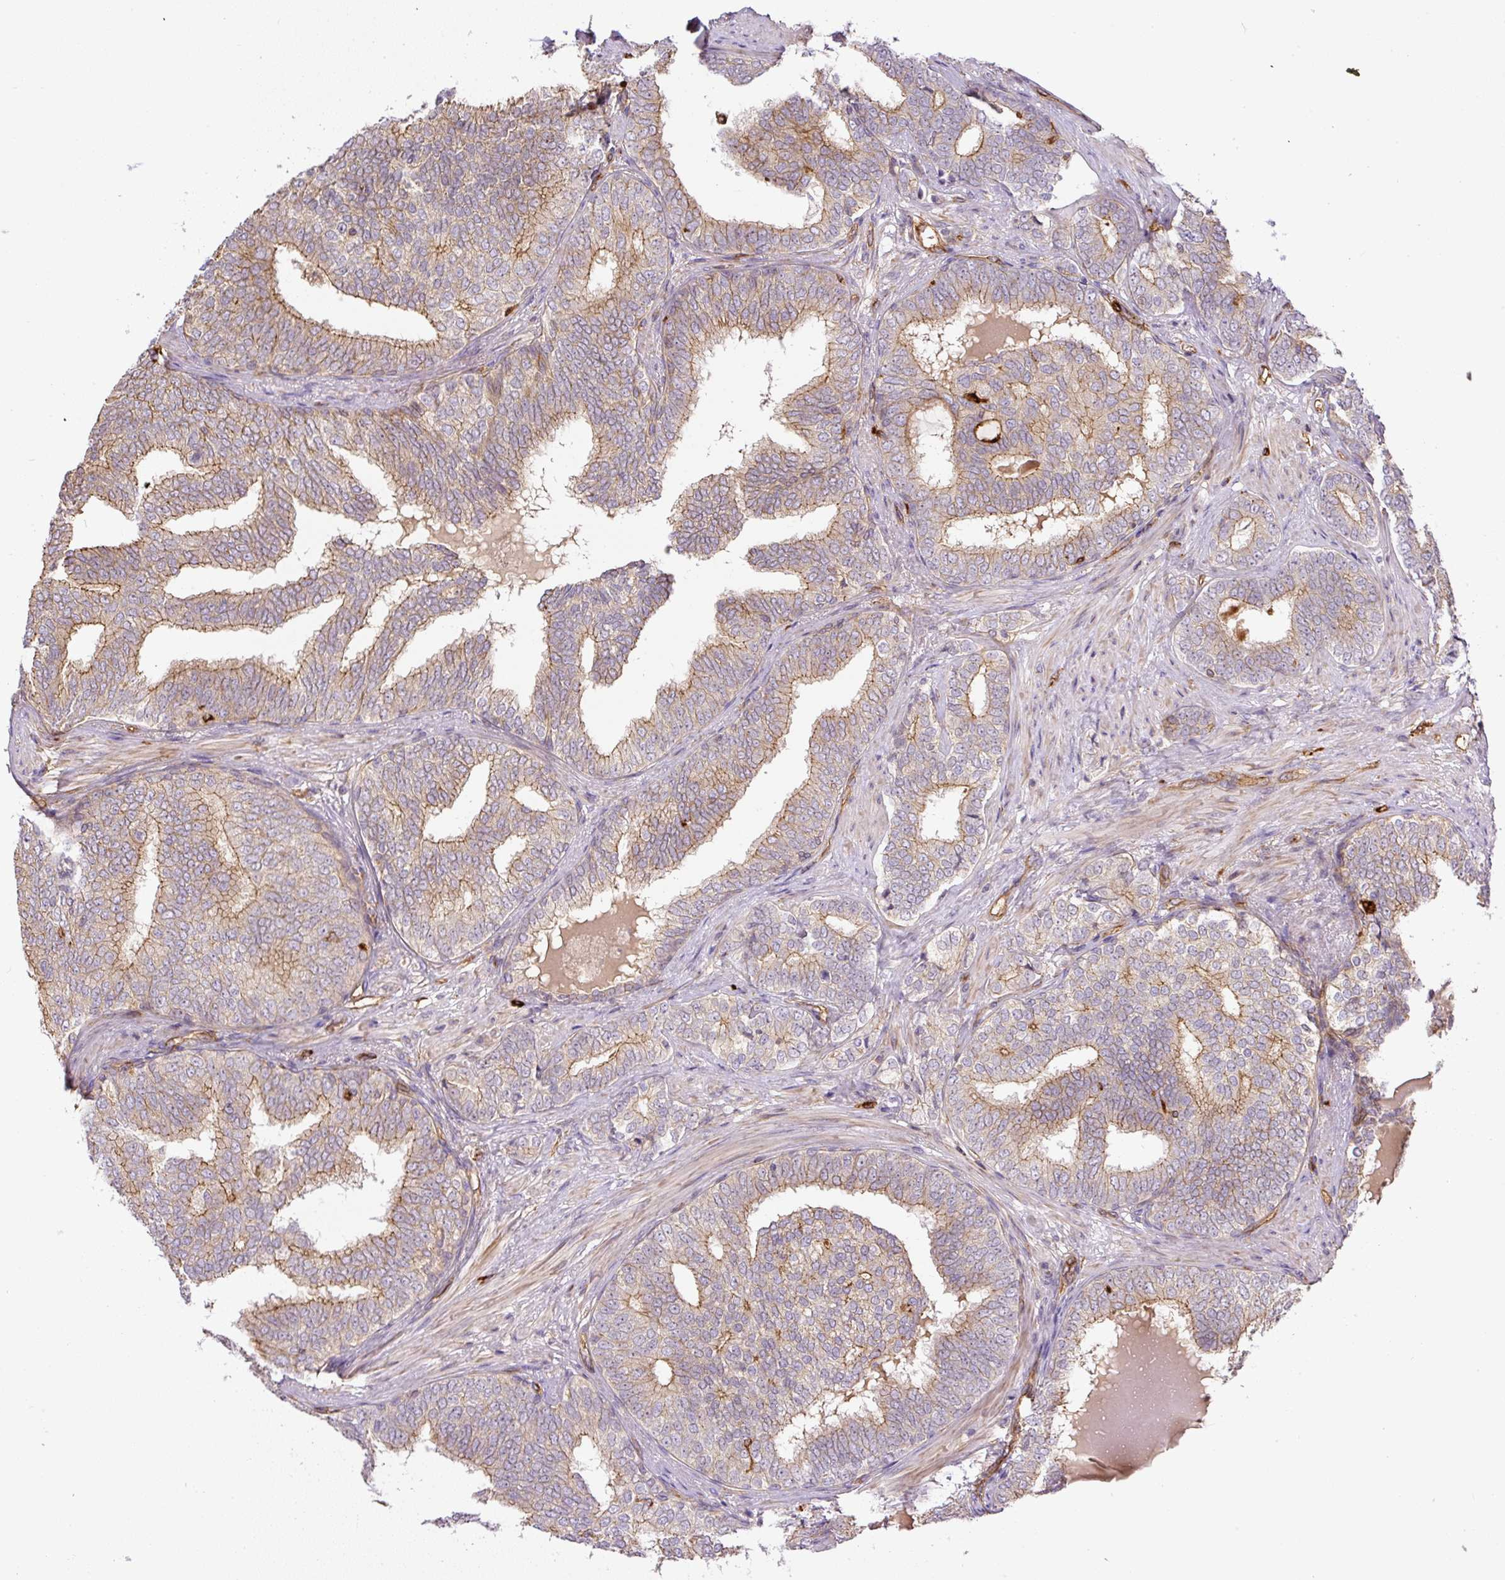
{"staining": {"intensity": "moderate", "quantity": "25%-75%", "location": "cytoplasmic/membranous"}, "tissue": "prostate cancer", "cell_type": "Tumor cells", "image_type": "cancer", "snomed": [{"axis": "morphology", "description": "Adenocarcinoma, High grade"}, {"axis": "topography", "description": "Prostate"}], "caption": "This is an image of IHC staining of adenocarcinoma (high-grade) (prostate), which shows moderate staining in the cytoplasmic/membranous of tumor cells.", "gene": "B3GALT5", "patient": {"sex": "male", "age": 72}}